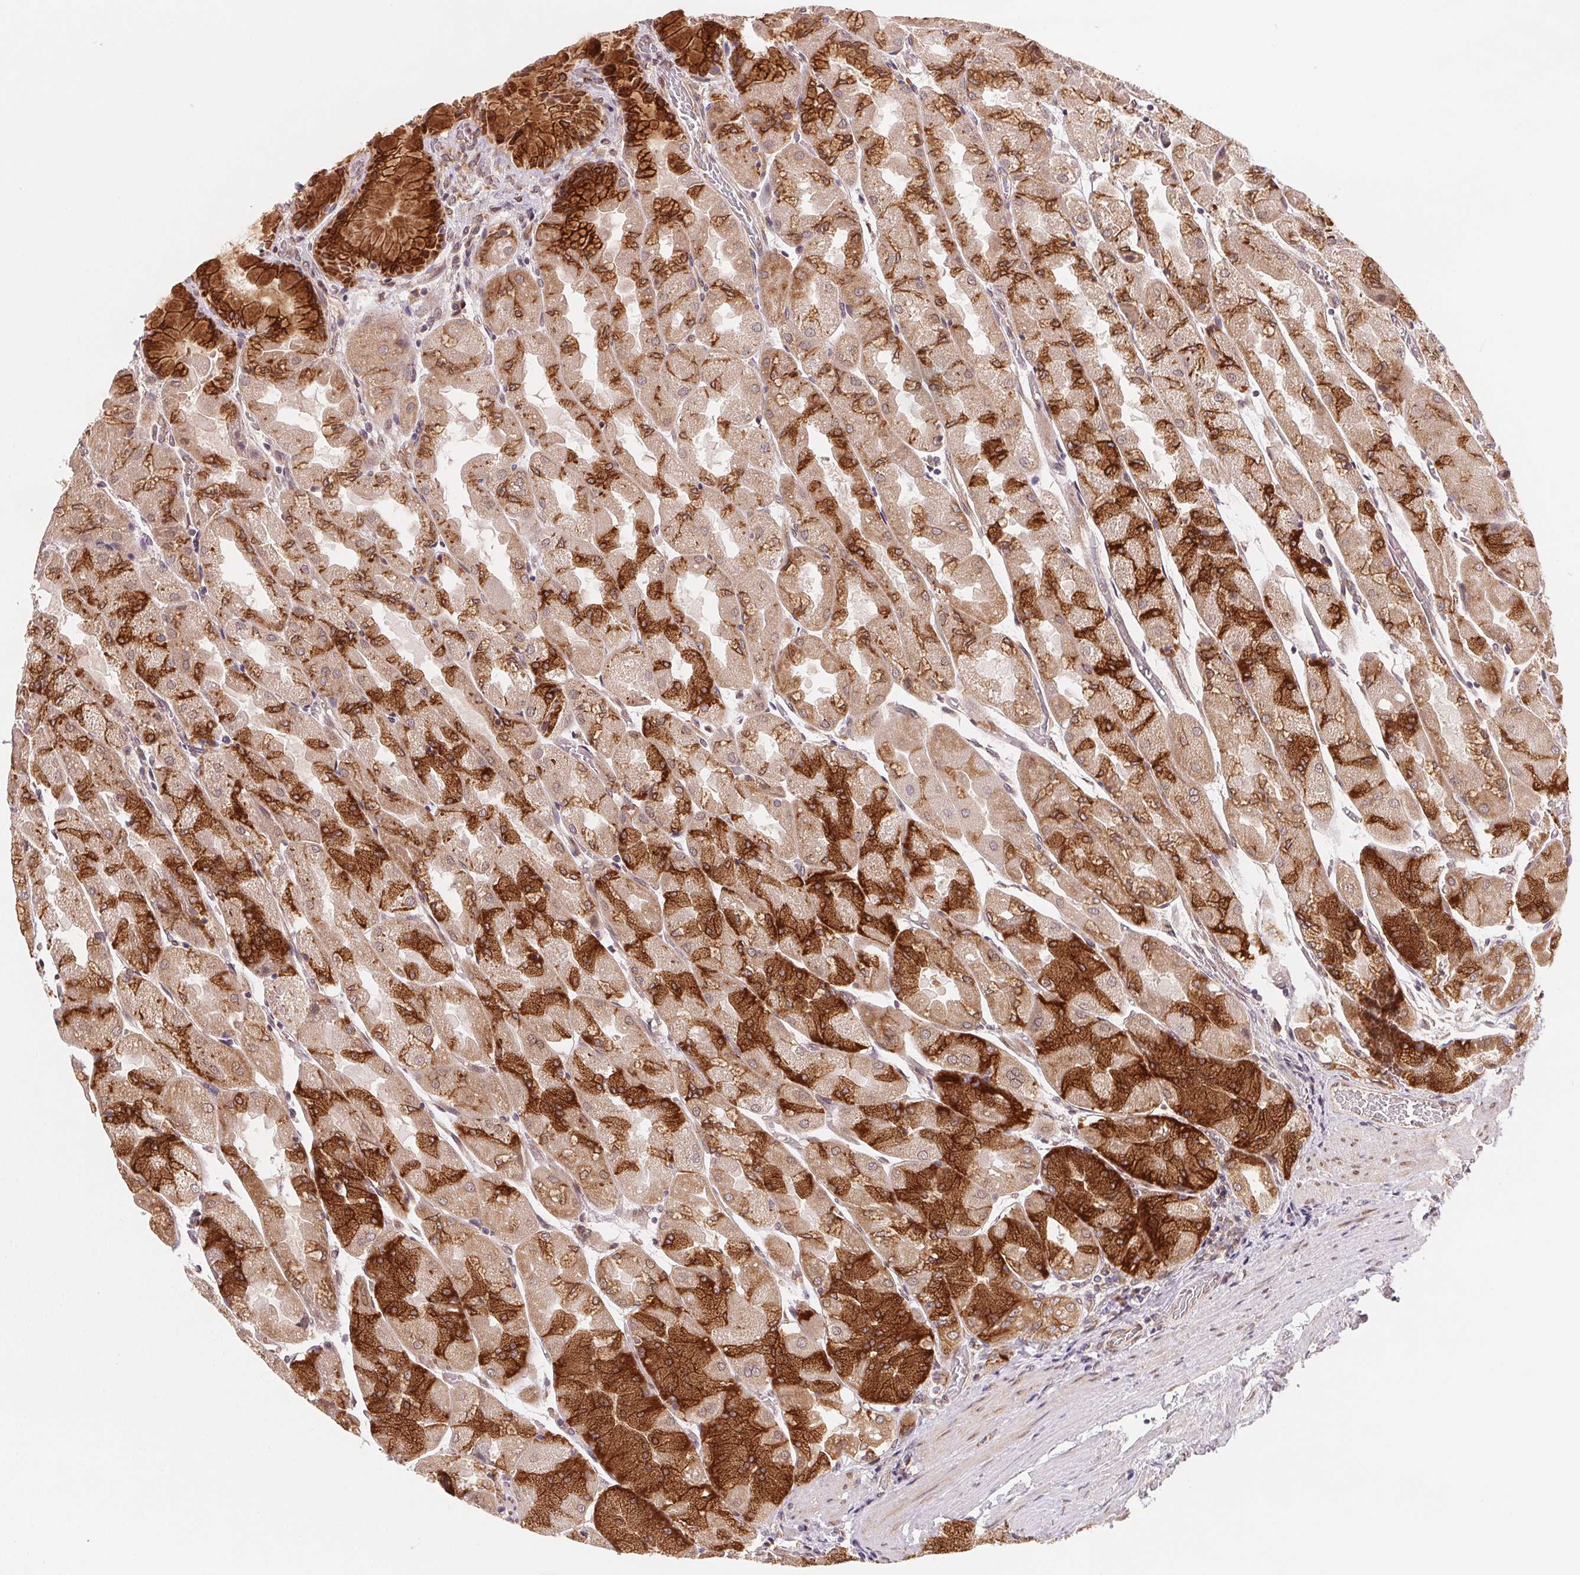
{"staining": {"intensity": "strong", "quantity": "25%-75%", "location": "cytoplasmic/membranous"}, "tissue": "stomach", "cell_type": "Glandular cells", "image_type": "normal", "snomed": [{"axis": "morphology", "description": "Normal tissue, NOS"}, {"axis": "topography", "description": "Stomach"}], "caption": "Protein analysis of unremarkable stomach exhibits strong cytoplasmic/membranous expression in approximately 25%-75% of glandular cells.", "gene": "EI24", "patient": {"sex": "female", "age": 61}}